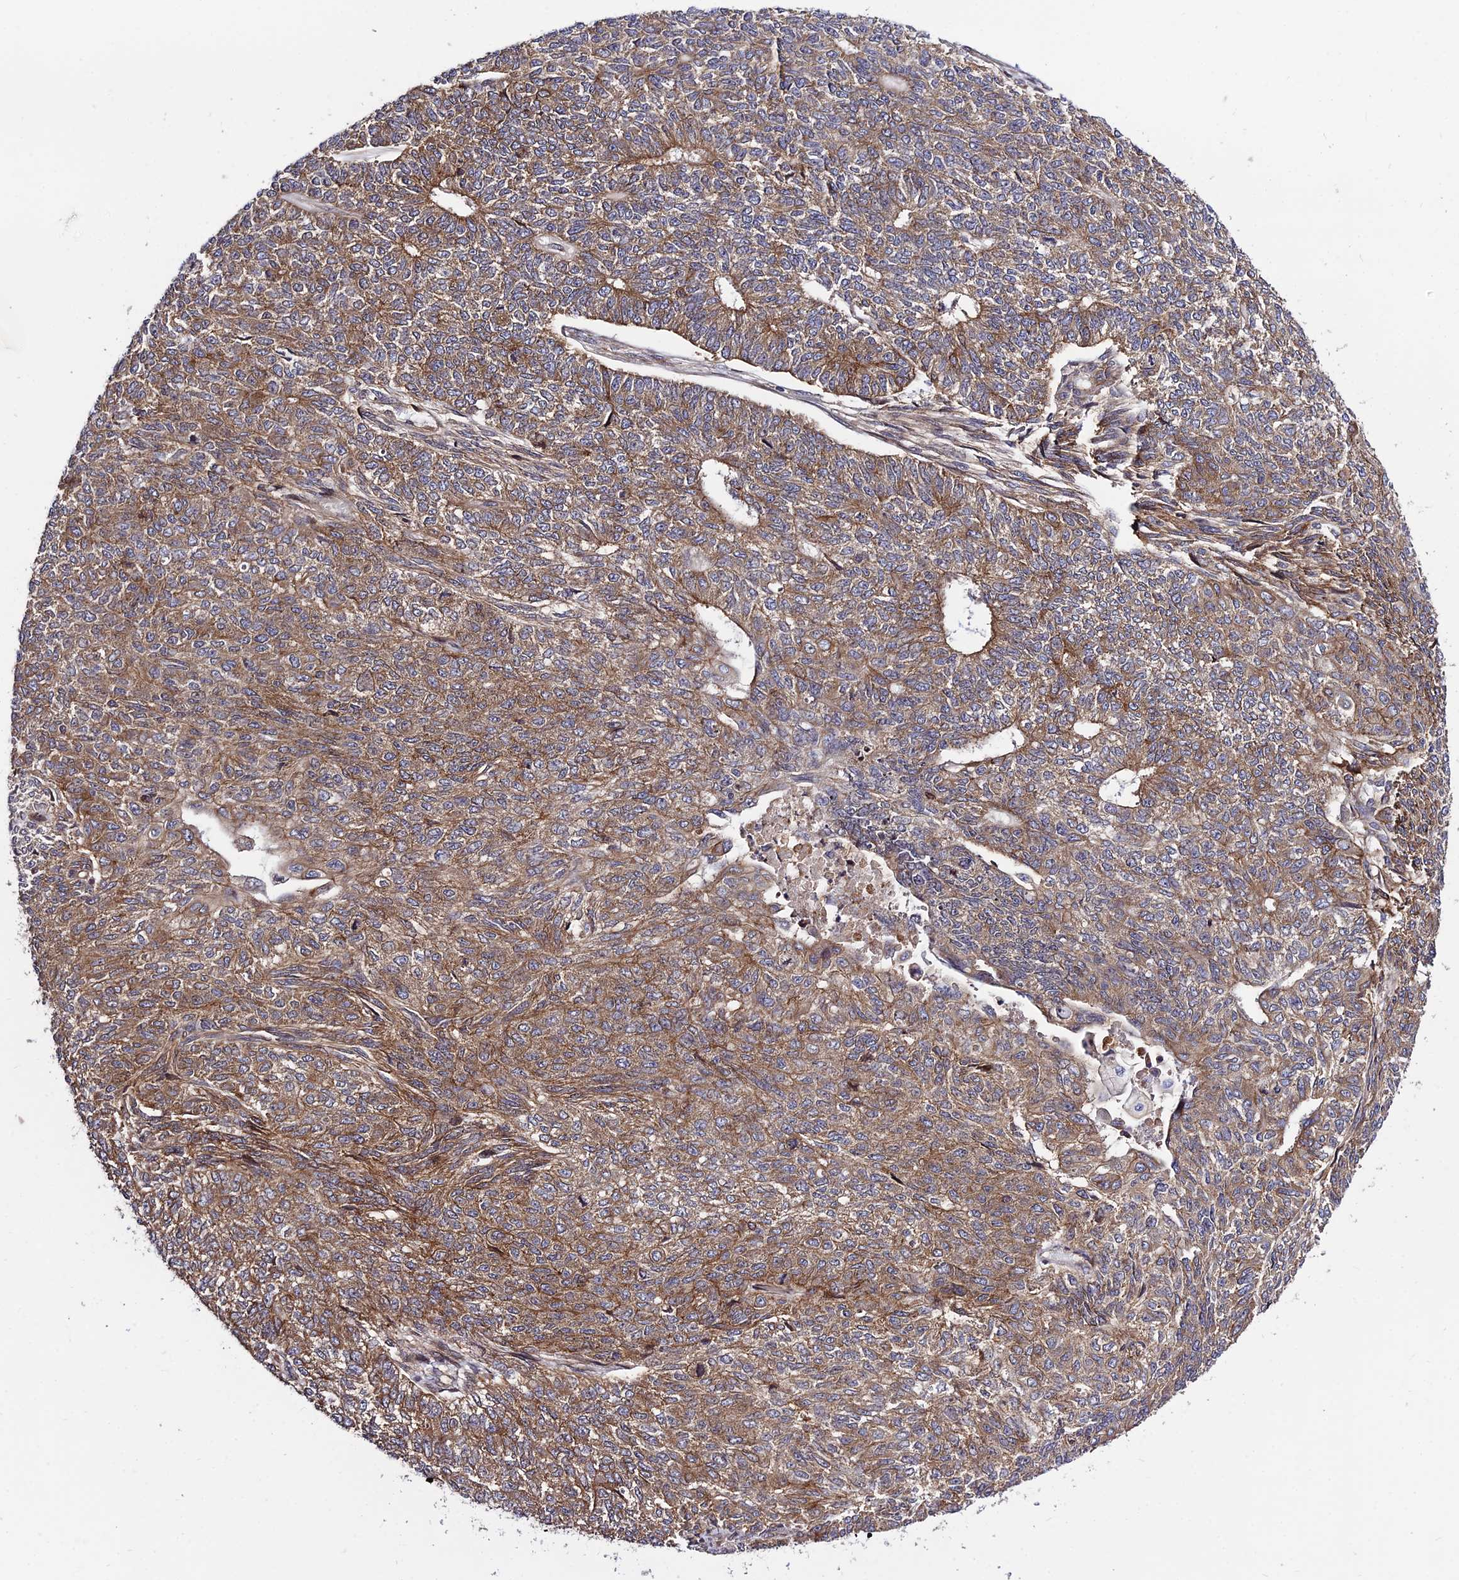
{"staining": {"intensity": "moderate", "quantity": ">75%", "location": "cytoplasmic/membranous"}, "tissue": "endometrial cancer", "cell_type": "Tumor cells", "image_type": "cancer", "snomed": [{"axis": "morphology", "description": "Adenocarcinoma, NOS"}, {"axis": "topography", "description": "Endometrium"}], "caption": "IHC image of human endometrial cancer stained for a protein (brown), which shows medium levels of moderate cytoplasmic/membranous positivity in about >75% of tumor cells.", "gene": "SMG6", "patient": {"sex": "female", "age": 32}}